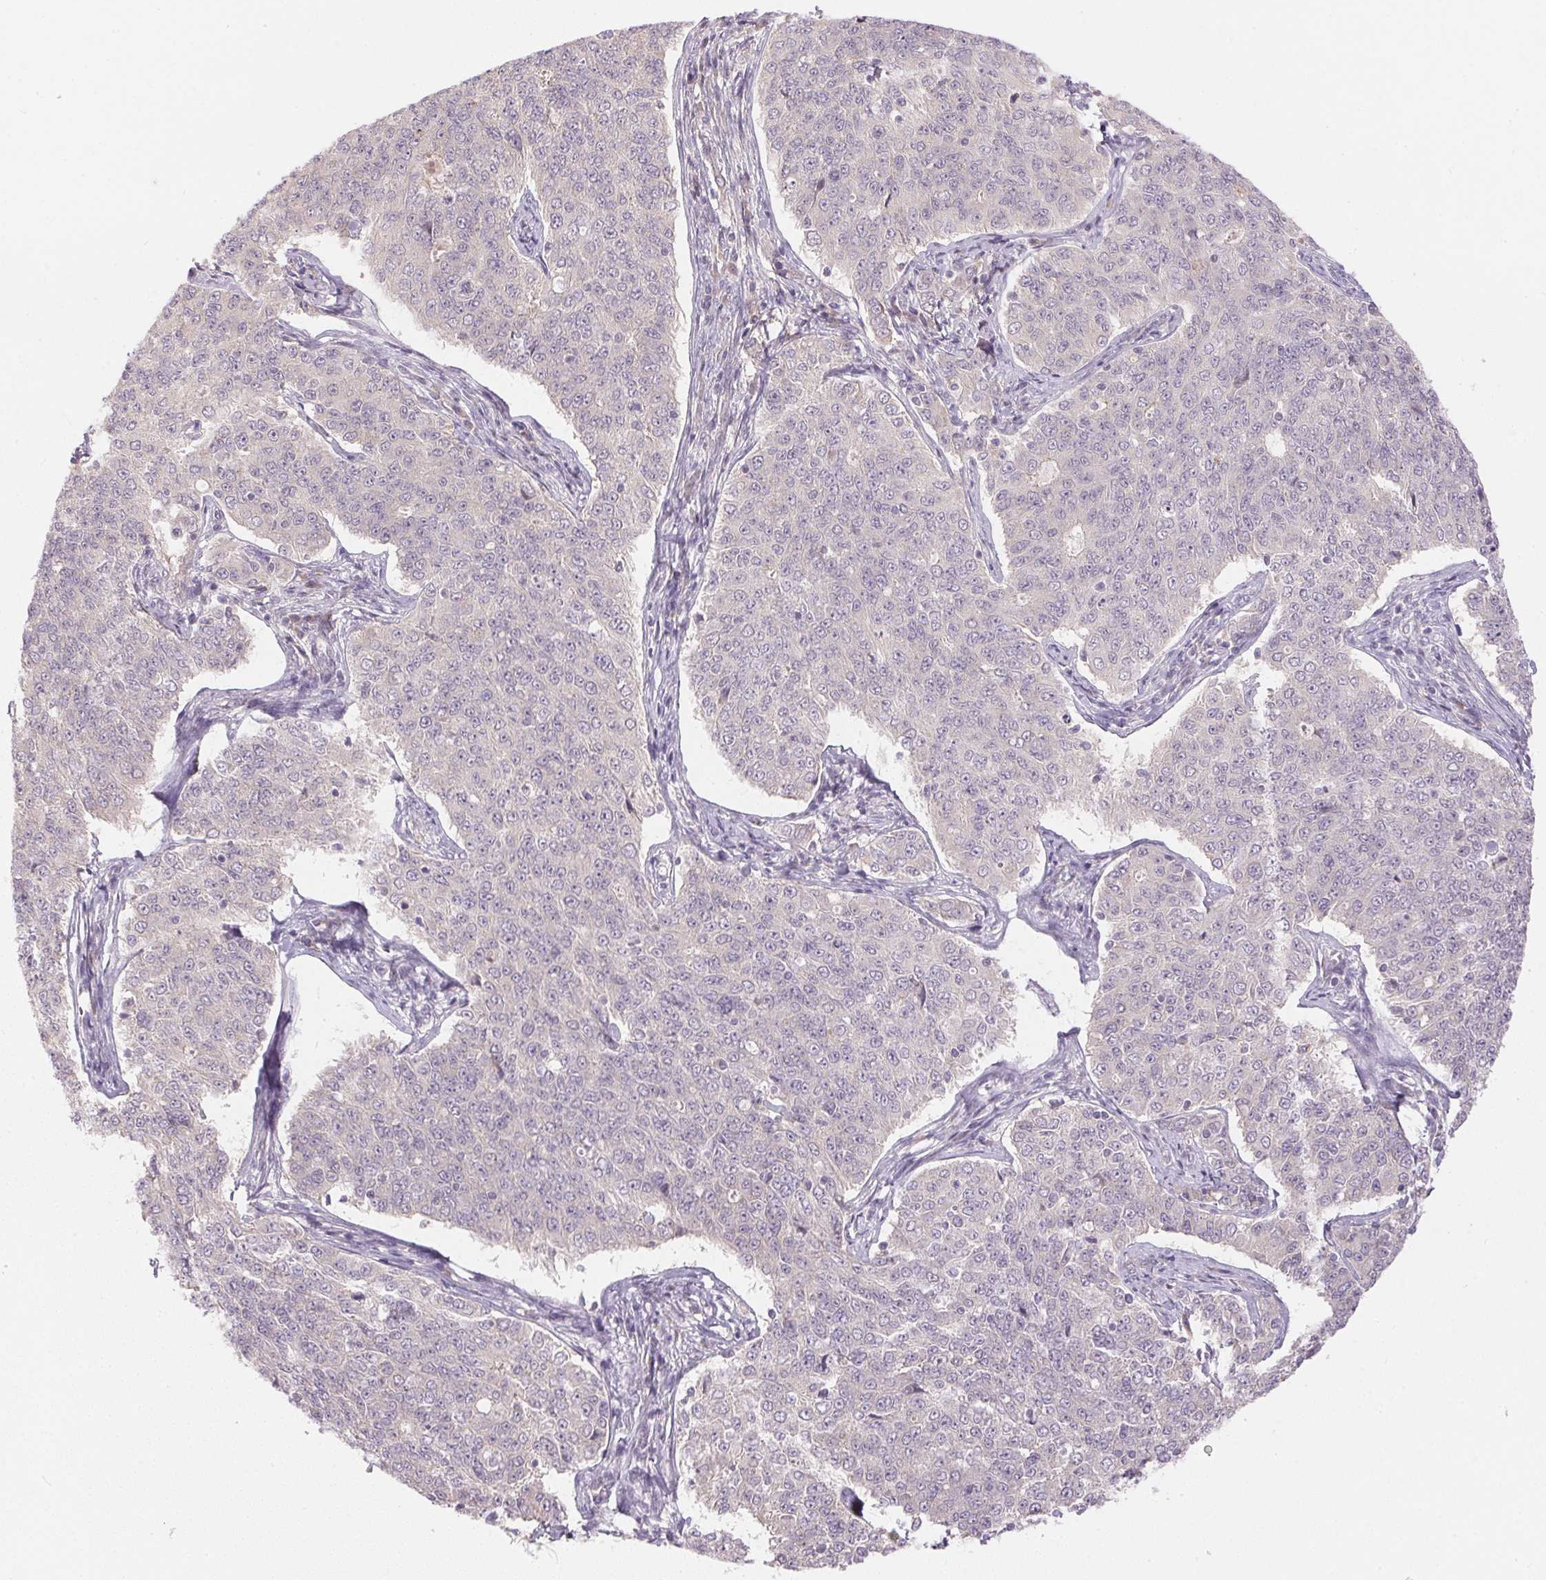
{"staining": {"intensity": "negative", "quantity": "none", "location": "none"}, "tissue": "endometrial cancer", "cell_type": "Tumor cells", "image_type": "cancer", "snomed": [{"axis": "morphology", "description": "Adenocarcinoma, NOS"}, {"axis": "topography", "description": "Endometrium"}], "caption": "Protein analysis of adenocarcinoma (endometrial) demonstrates no significant expression in tumor cells.", "gene": "TTC23L", "patient": {"sex": "female", "age": 43}}